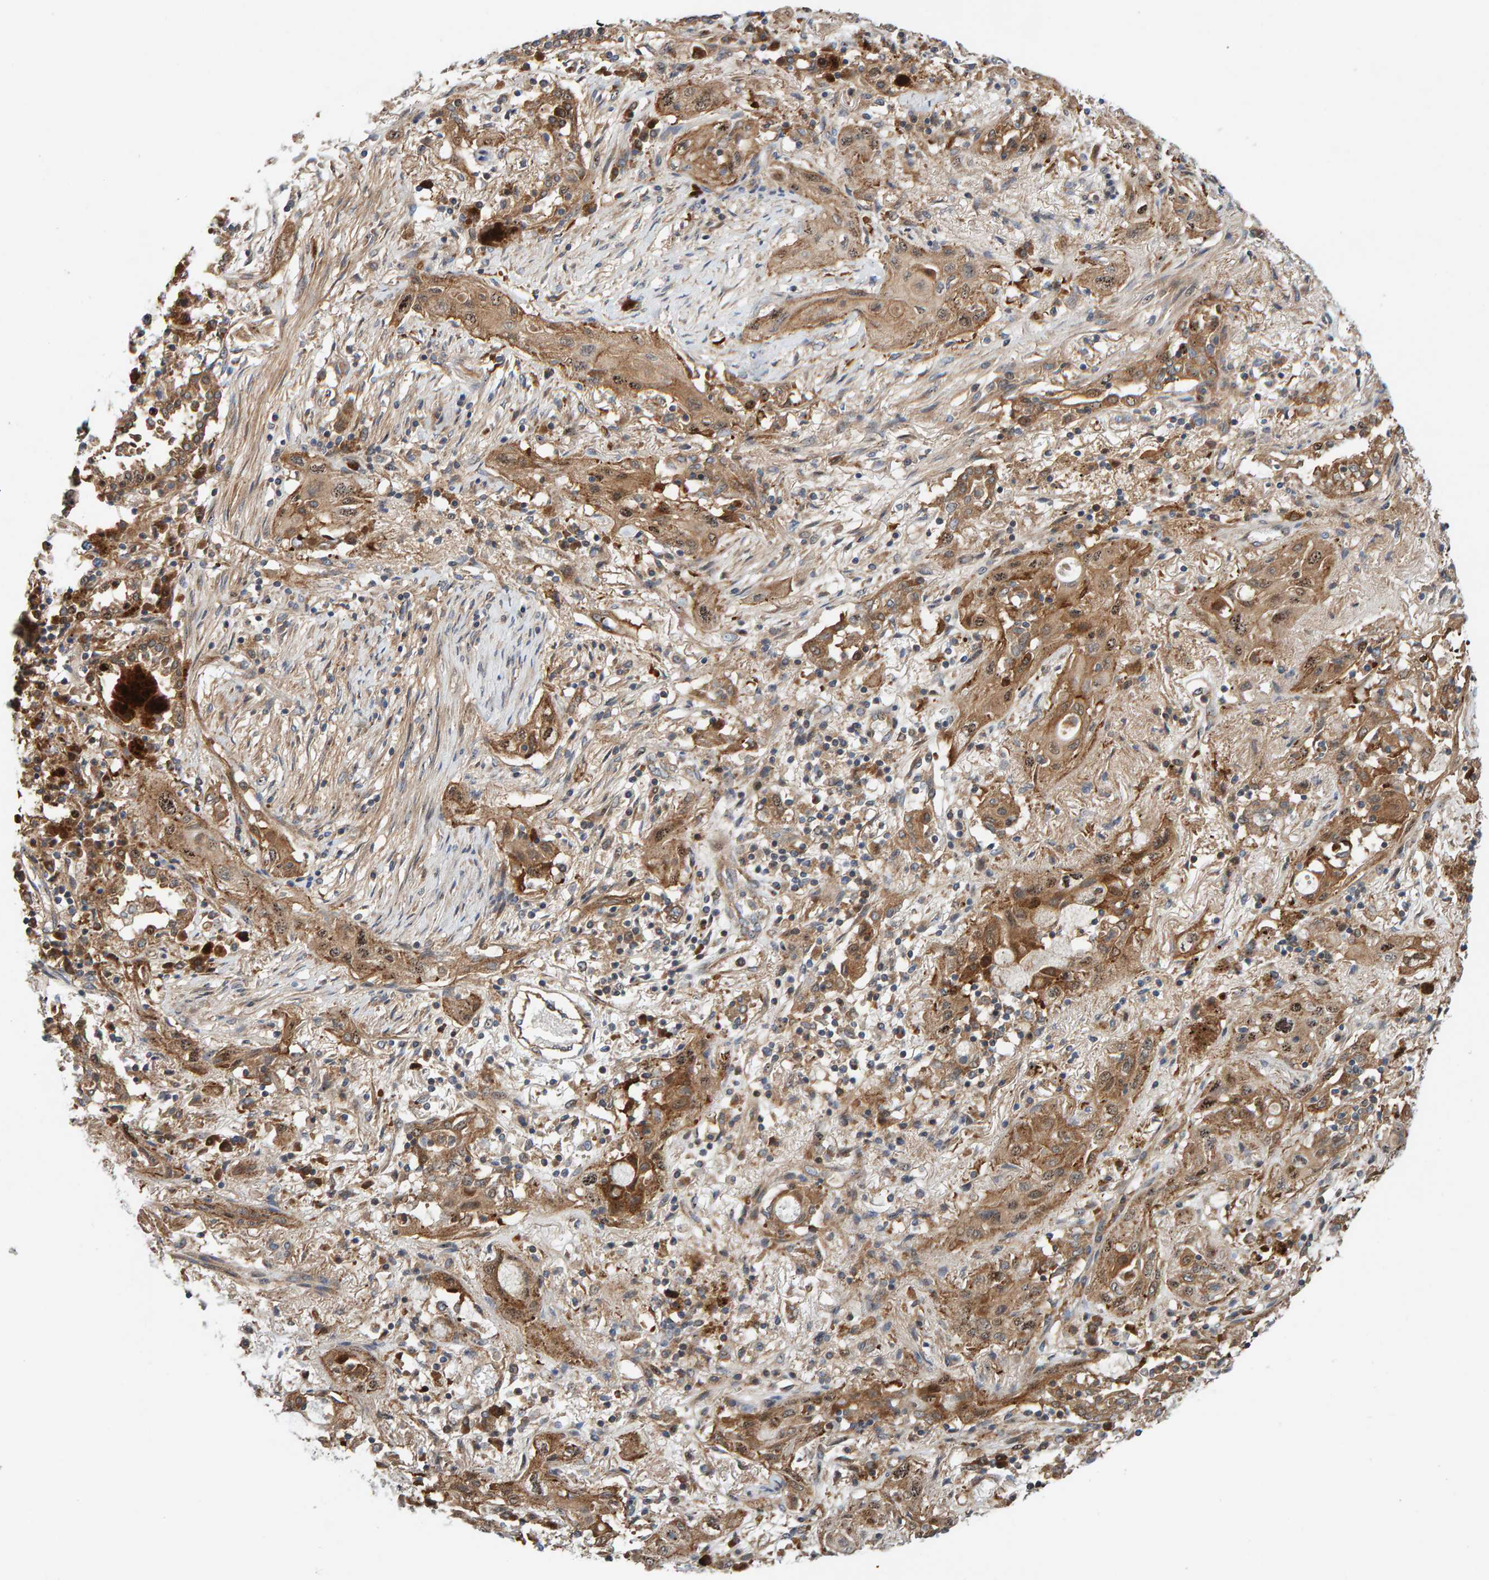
{"staining": {"intensity": "moderate", "quantity": ">75%", "location": "cytoplasmic/membranous"}, "tissue": "lung cancer", "cell_type": "Tumor cells", "image_type": "cancer", "snomed": [{"axis": "morphology", "description": "Squamous cell carcinoma, NOS"}, {"axis": "topography", "description": "Lung"}], "caption": "Immunohistochemical staining of human lung cancer (squamous cell carcinoma) displays medium levels of moderate cytoplasmic/membranous protein positivity in about >75% of tumor cells. The protein is stained brown, and the nuclei are stained in blue (DAB (3,3'-diaminobenzidine) IHC with brightfield microscopy, high magnification).", "gene": "KIAA0753", "patient": {"sex": "female", "age": 47}}